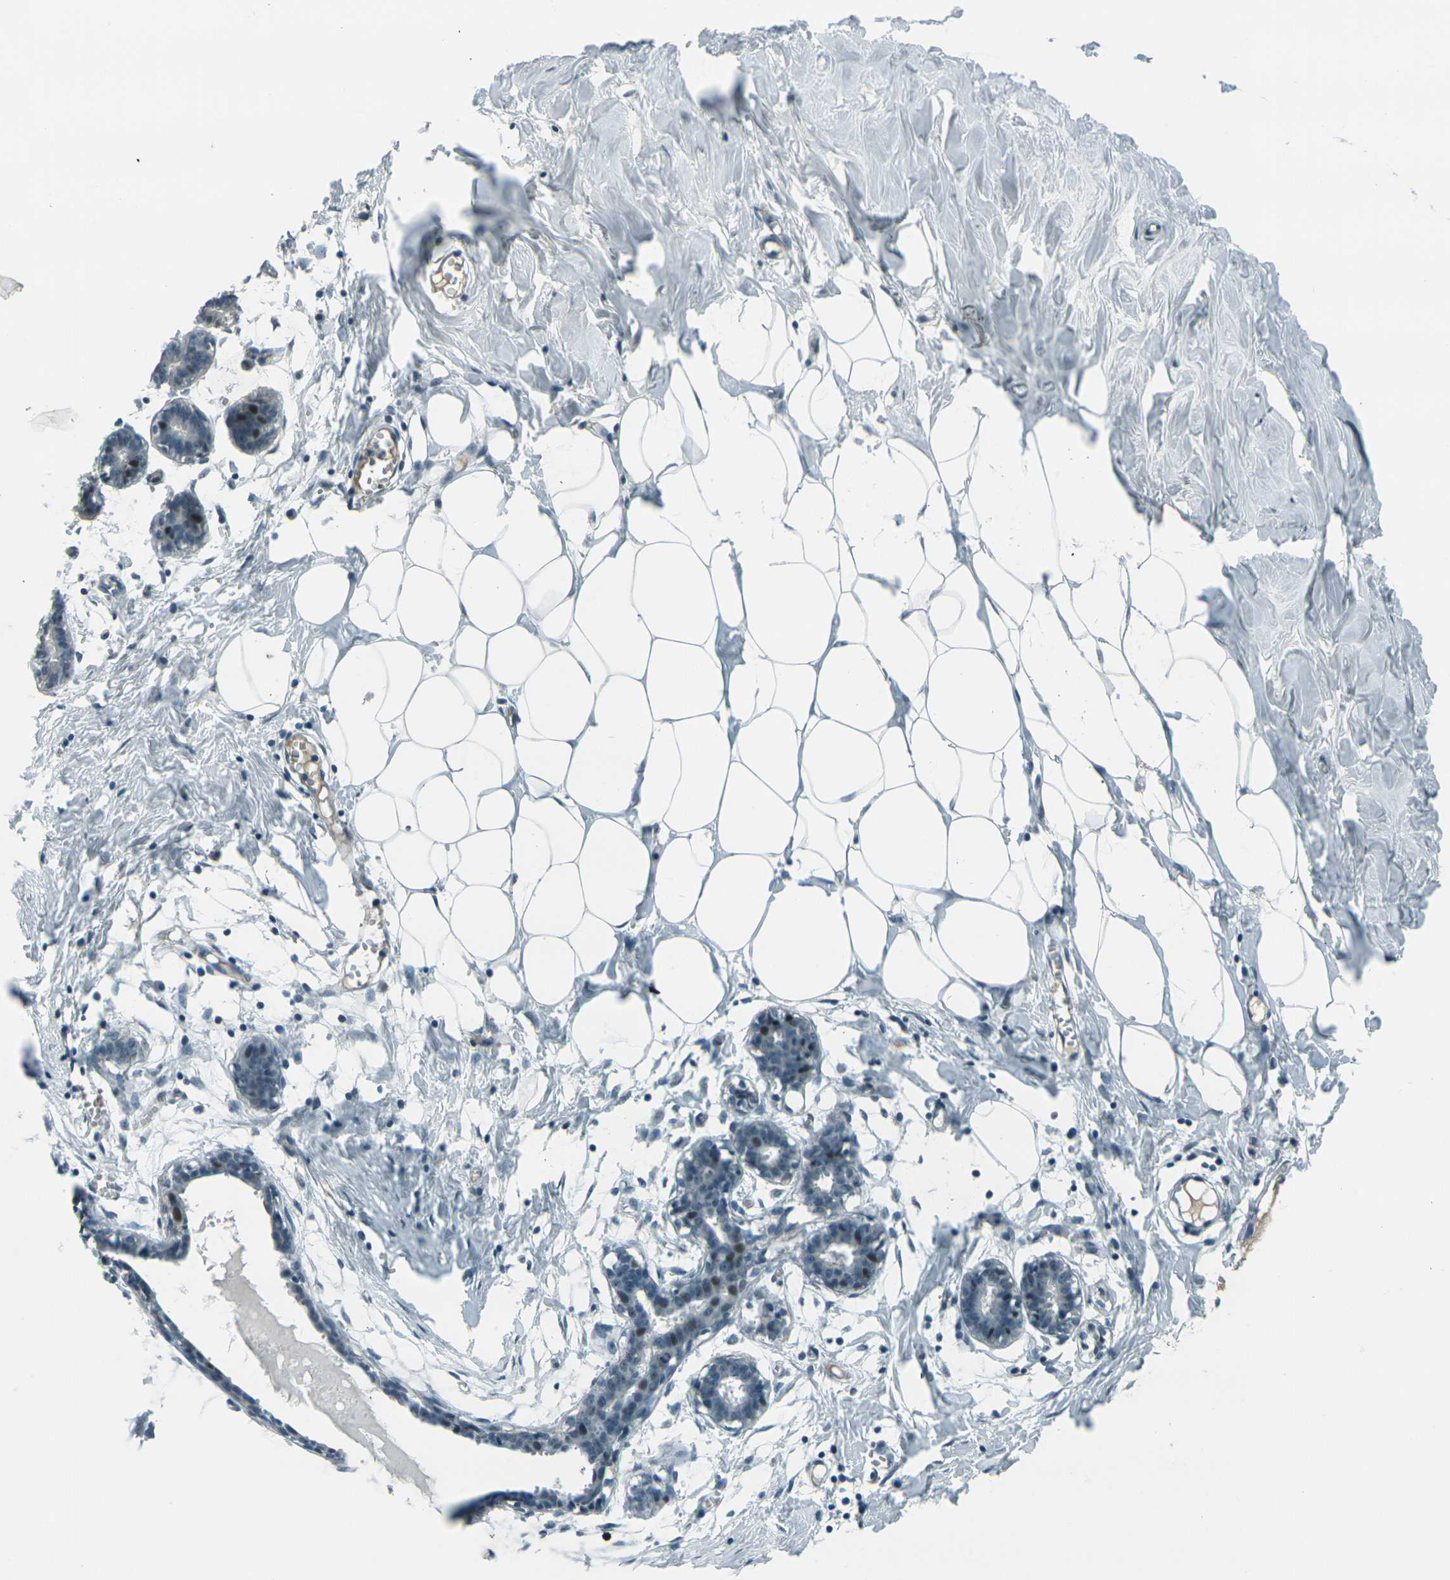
{"staining": {"intensity": "negative", "quantity": "none", "location": "none"}, "tissue": "breast", "cell_type": "Adipocytes", "image_type": "normal", "snomed": [{"axis": "morphology", "description": "Normal tissue, NOS"}, {"axis": "topography", "description": "Breast"}], "caption": "This is a image of immunohistochemistry staining of benign breast, which shows no positivity in adipocytes.", "gene": "GPR19", "patient": {"sex": "female", "age": 27}}